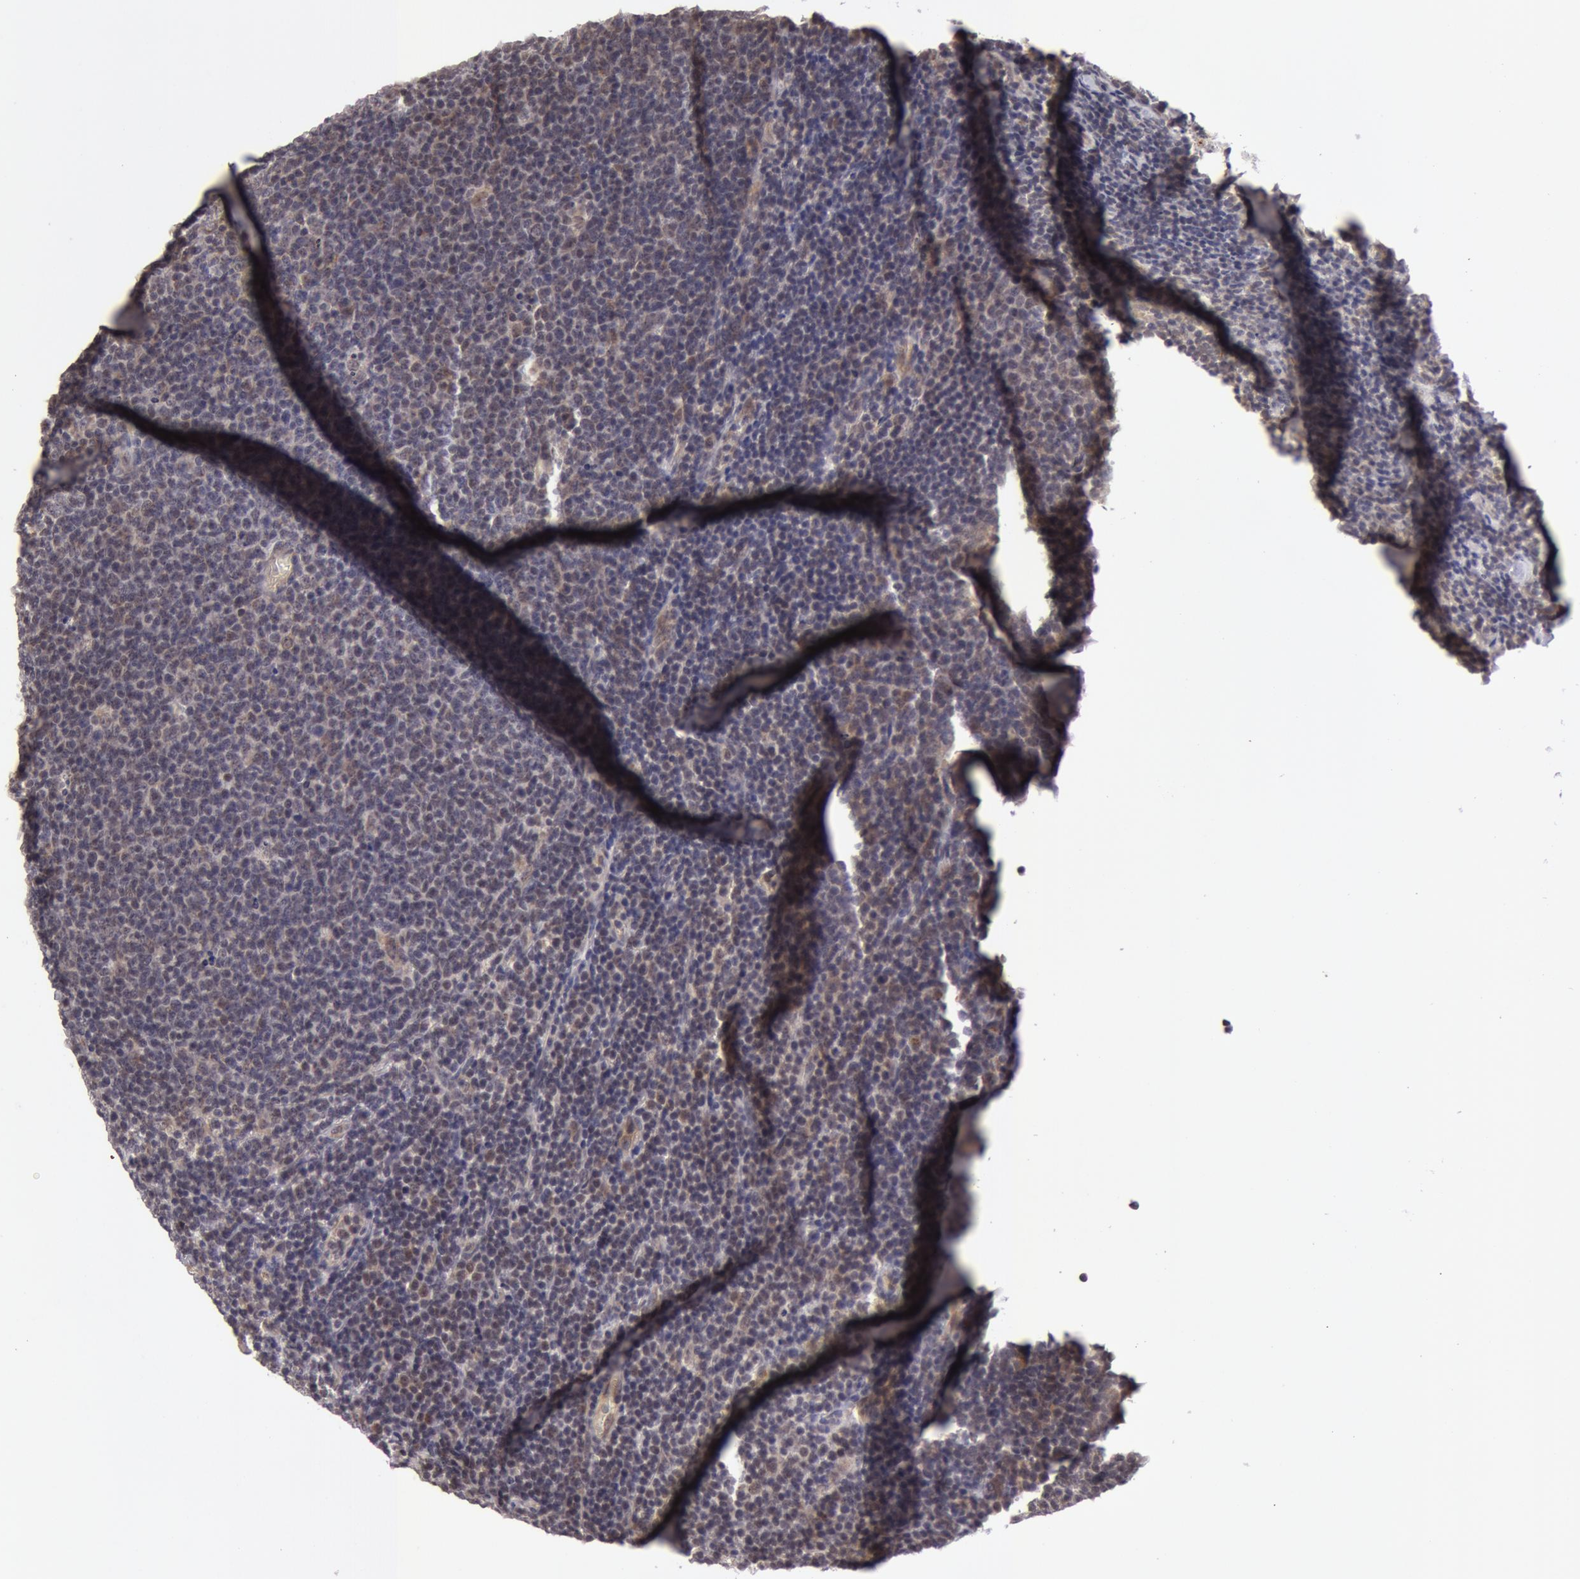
{"staining": {"intensity": "negative", "quantity": "none", "location": "none"}, "tissue": "lymphoma", "cell_type": "Tumor cells", "image_type": "cancer", "snomed": [{"axis": "morphology", "description": "Malignant lymphoma, non-Hodgkin's type, Low grade"}, {"axis": "topography", "description": "Lymph node"}], "caption": "A high-resolution image shows immunohistochemistry (IHC) staining of lymphoma, which displays no significant staining in tumor cells. (Stains: DAB IHC with hematoxylin counter stain, Microscopy: brightfield microscopy at high magnification).", "gene": "SYTL4", "patient": {"sex": "male", "age": 74}}